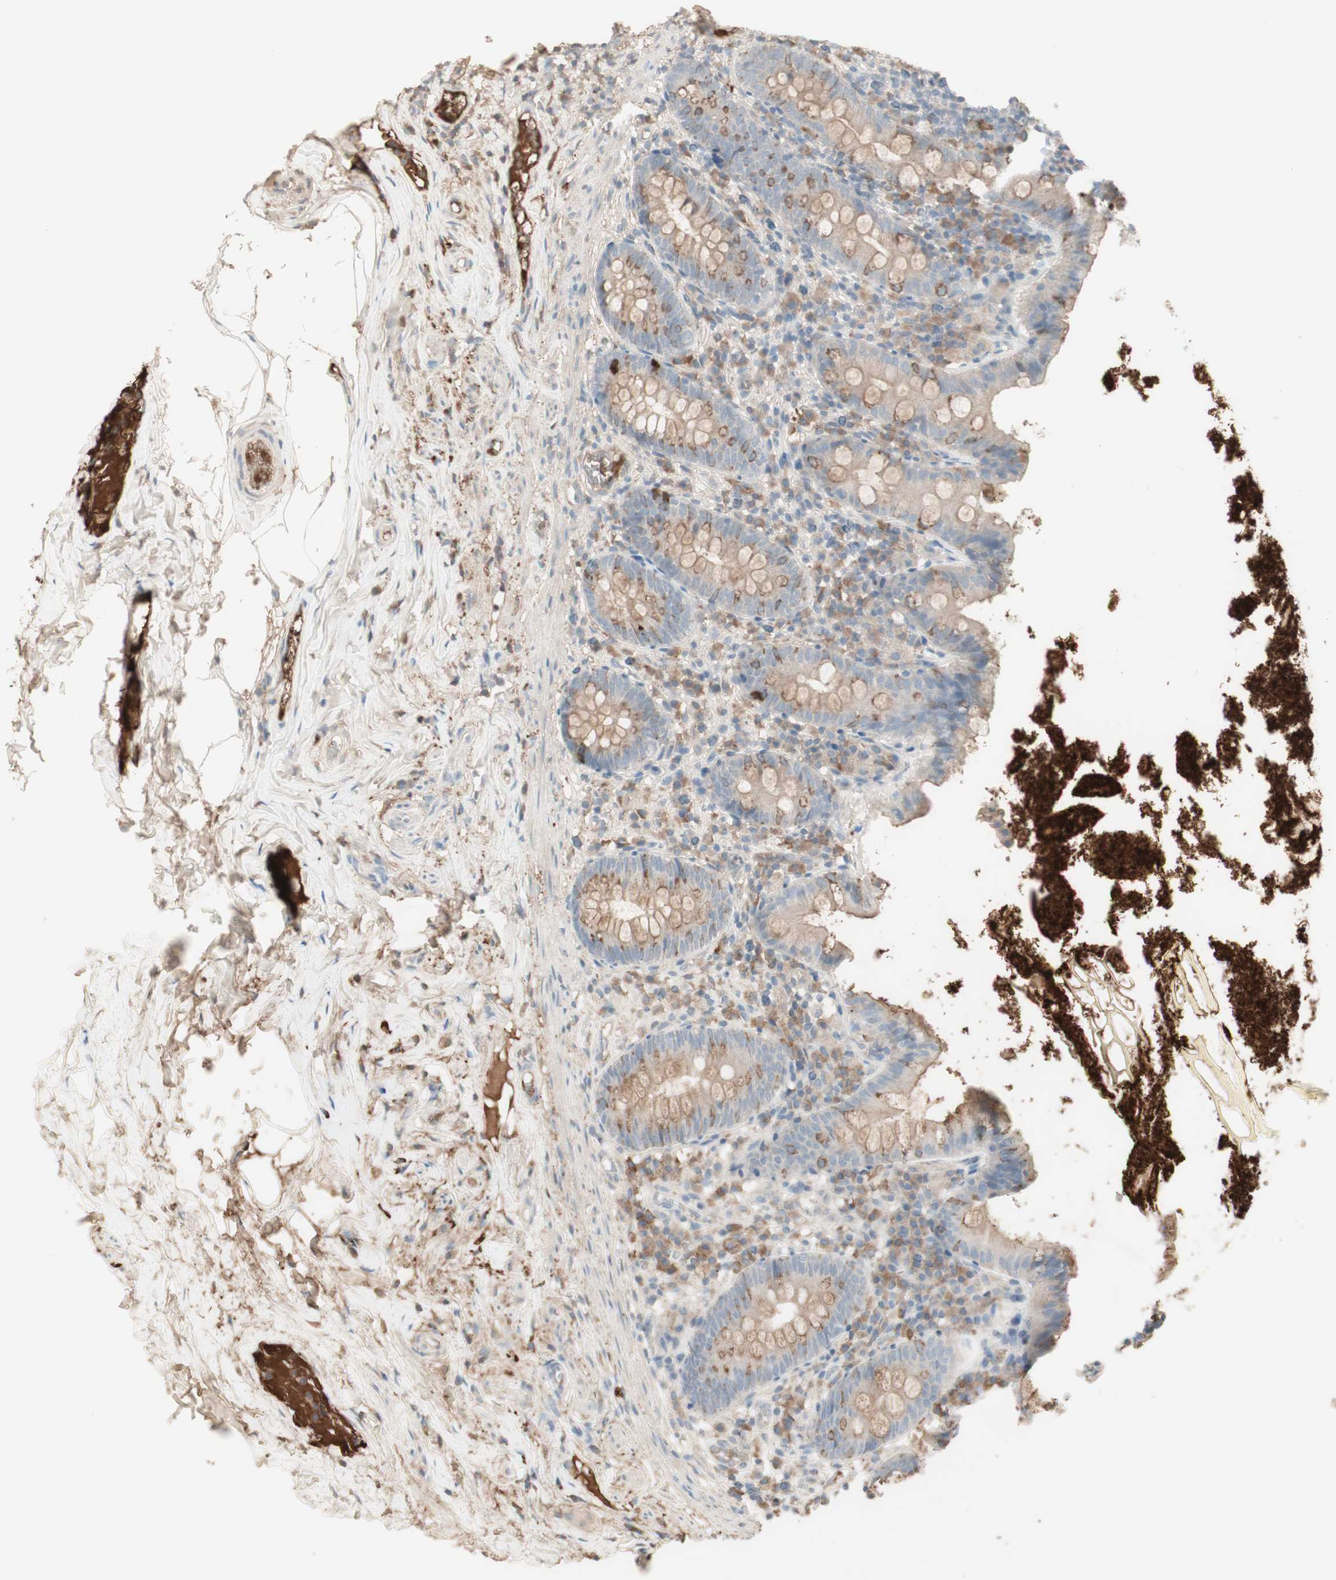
{"staining": {"intensity": "weak", "quantity": ">75%", "location": "cytoplasmic/membranous"}, "tissue": "appendix", "cell_type": "Glandular cells", "image_type": "normal", "snomed": [{"axis": "morphology", "description": "Normal tissue, NOS"}, {"axis": "topography", "description": "Appendix"}], "caption": "Immunohistochemistry (IHC) histopathology image of normal human appendix stained for a protein (brown), which demonstrates low levels of weak cytoplasmic/membranous expression in approximately >75% of glandular cells.", "gene": "IFNG", "patient": {"sex": "male", "age": 52}}